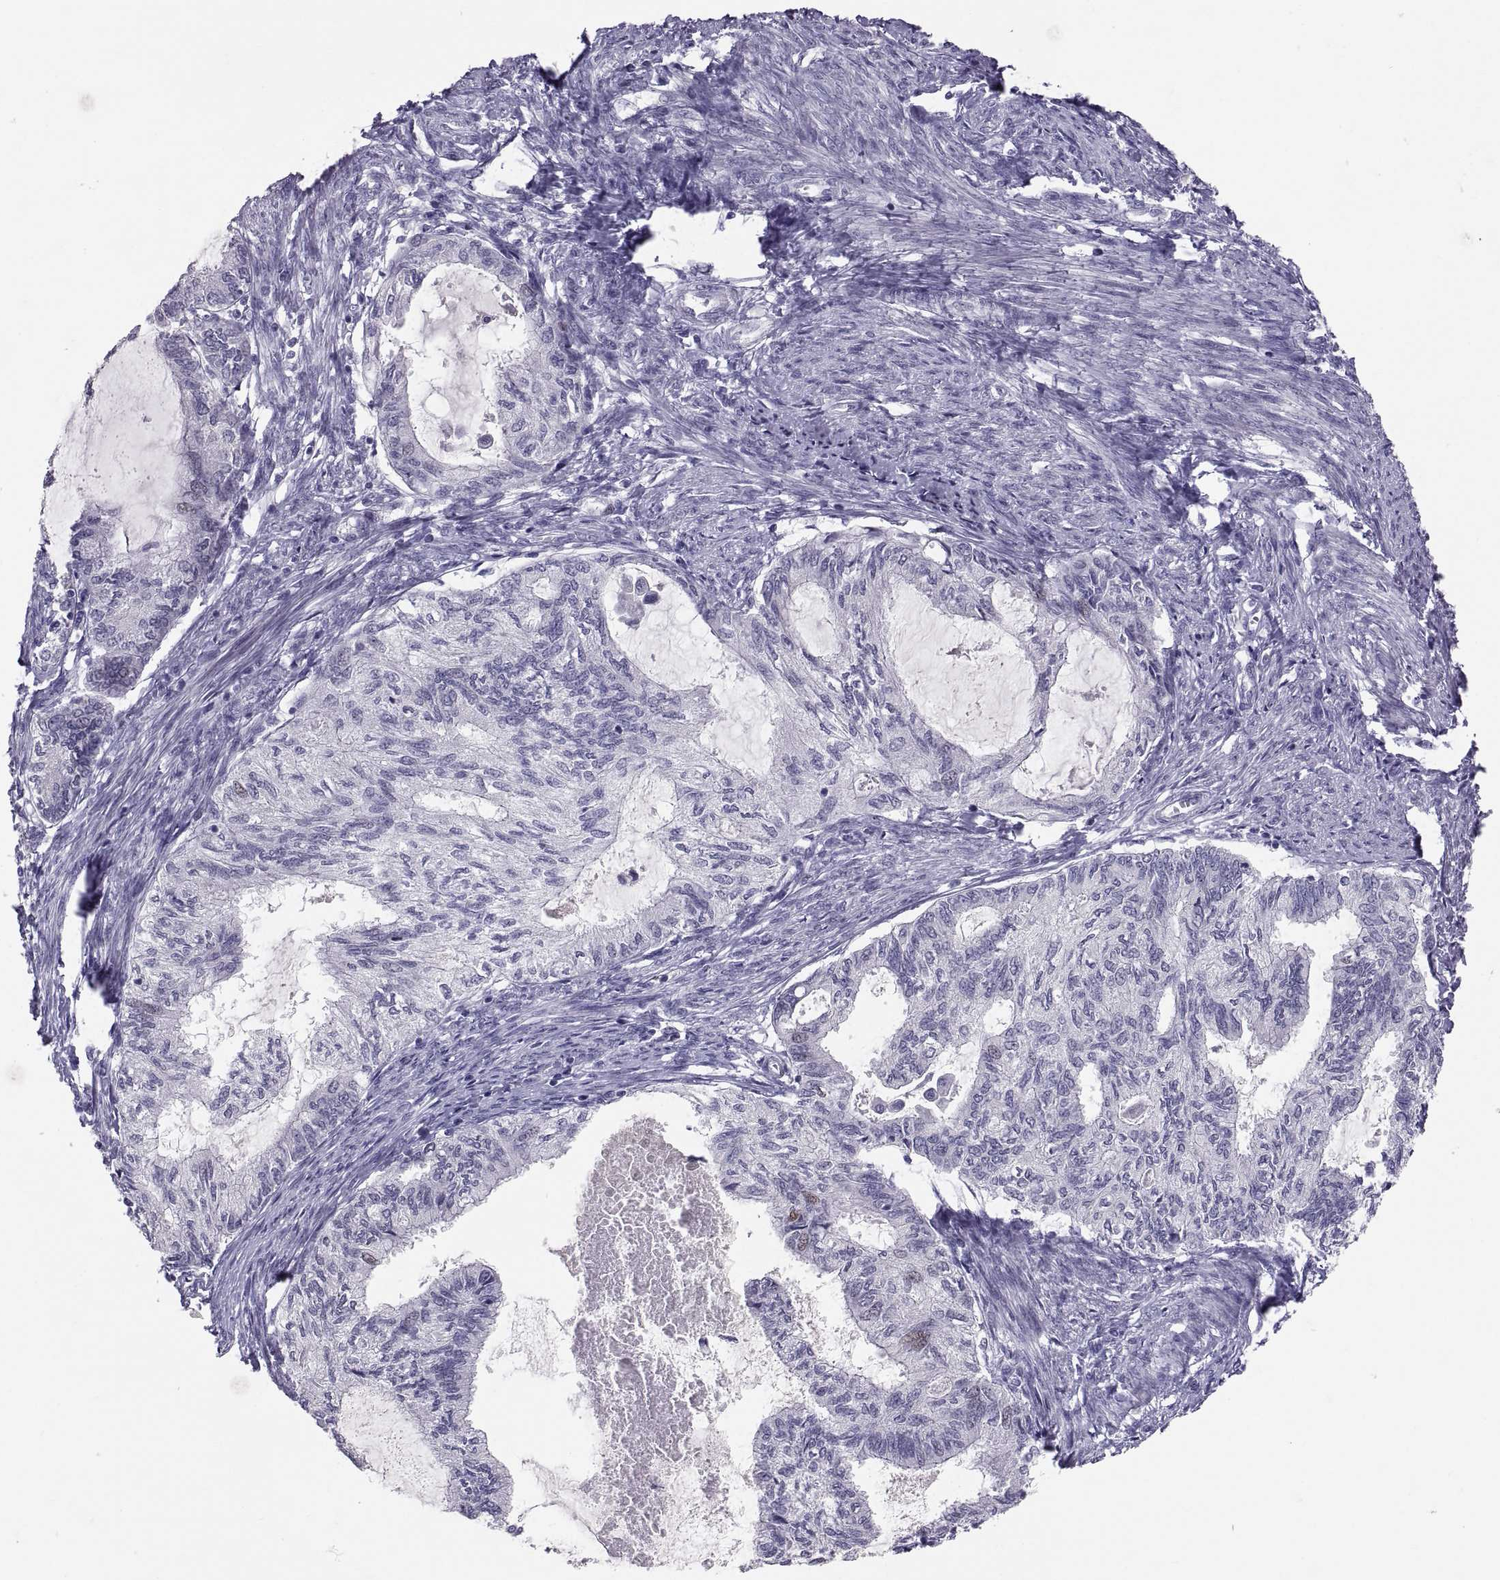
{"staining": {"intensity": "negative", "quantity": "none", "location": "none"}, "tissue": "endometrial cancer", "cell_type": "Tumor cells", "image_type": "cancer", "snomed": [{"axis": "morphology", "description": "Adenocarcinoma, NOS"}, {"axis": "topography", "description": "Endometrium"}], "caption": "A high-resolution image shows immunohistochemistry staining of endometrial cancer, which reveals no significant expression in tumor cells. (DAB immunohistochemistry, high magnification).", "gene": "PTN", "patient": {"sex": "female", "age": 86}}